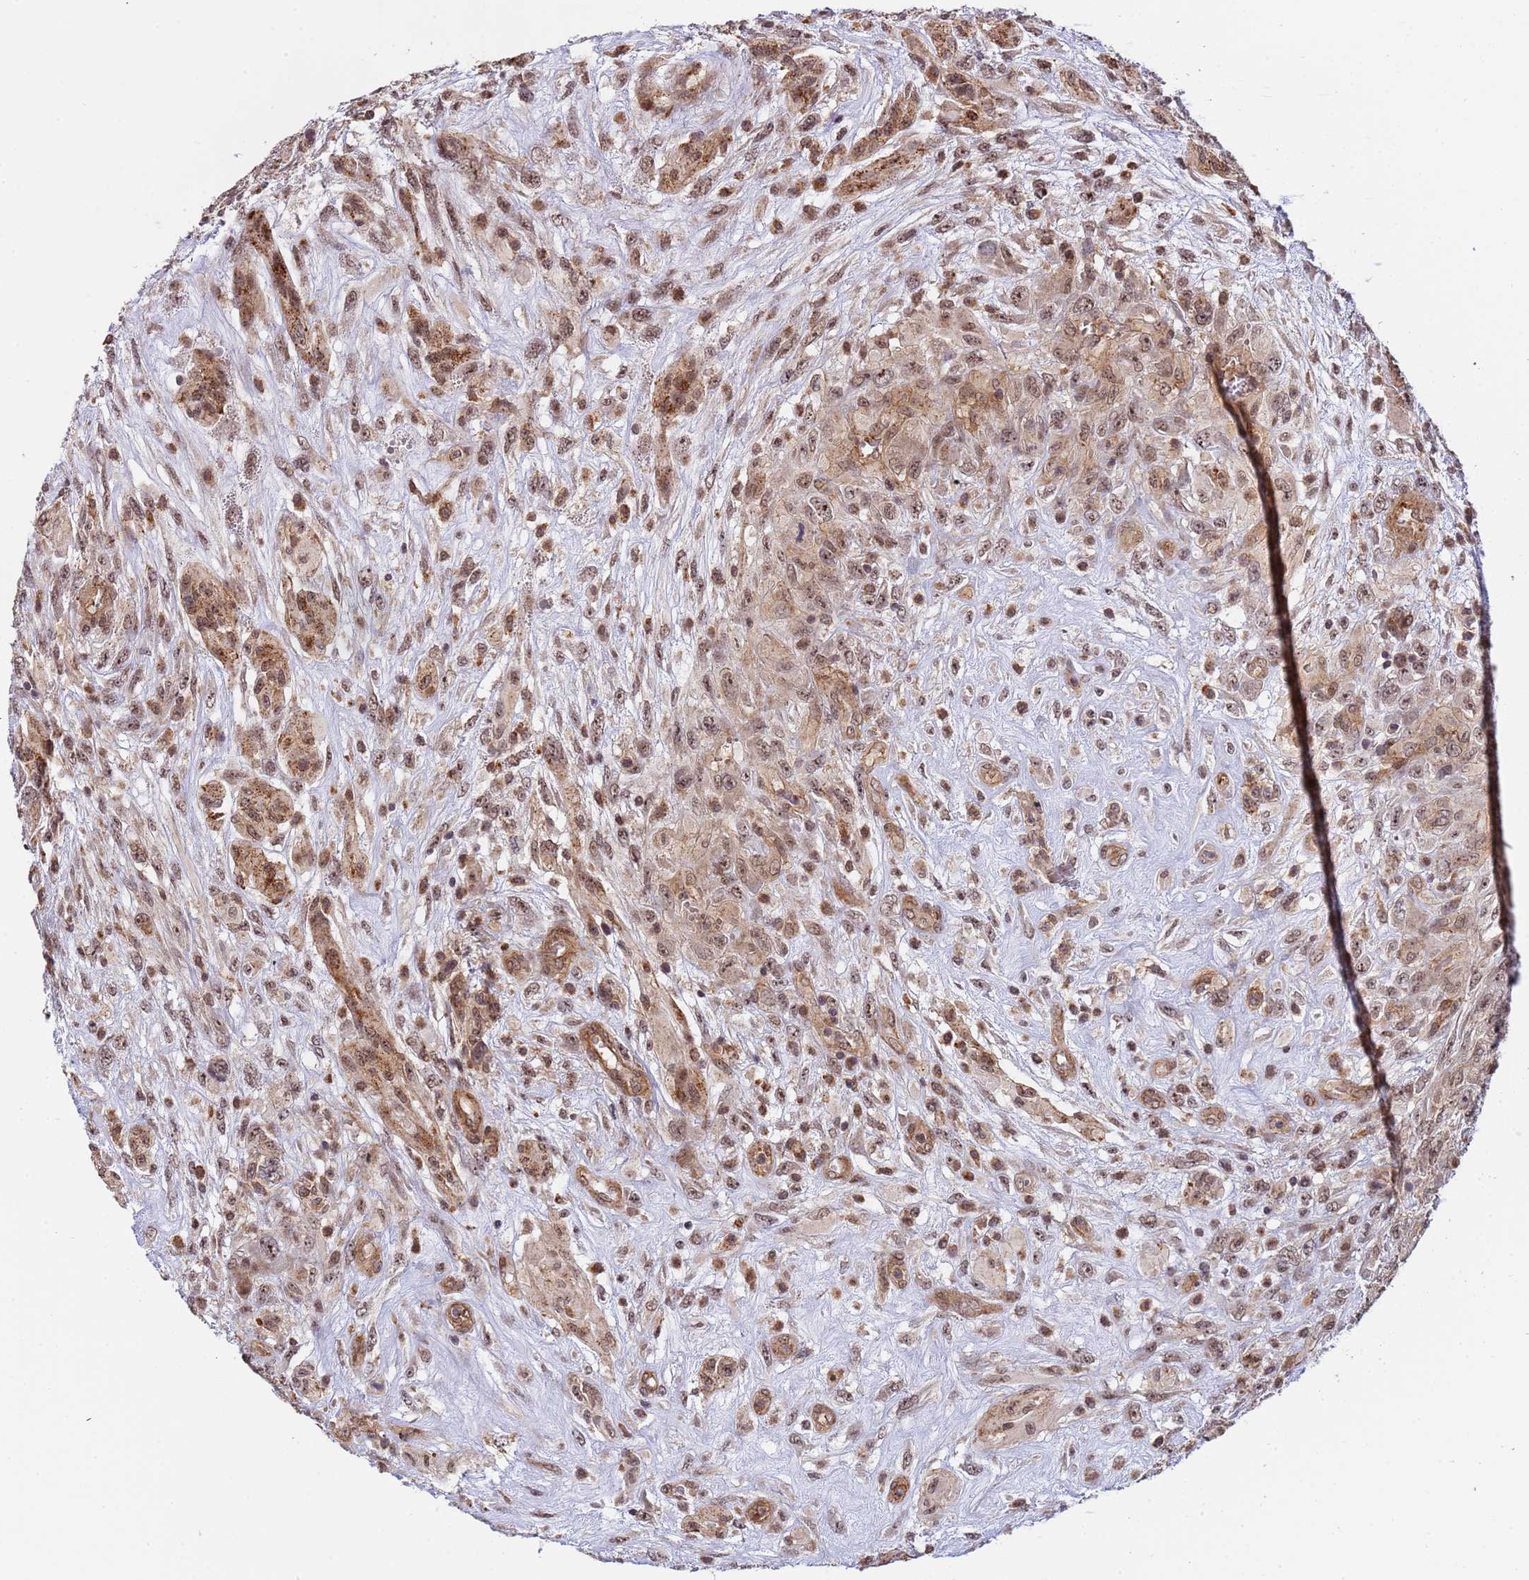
{"staining": {"intensity": "moderate", "quantity": ">75%", "location": "cytoplasmic/membranous,nuclear"}, "tissue": "glioma", "cell_type": "Tumor cells", "image_type": "cancer", "snomed": [{"axis": "morphology", "description": "Glioma, malignant, High grade"}, {"axis": "topography", "description": "Brain"}], "caption": "Immunohistochemical staining of human glioma reveals medium levels of moderate cytoplasmic/membranous and nuclear positivity in about >75% of tumor cells. (Brightfield microscopy of DAB IHC at high magnification).", "gene": "EMC2", "patient": {"sex": "male", "age": 61}}